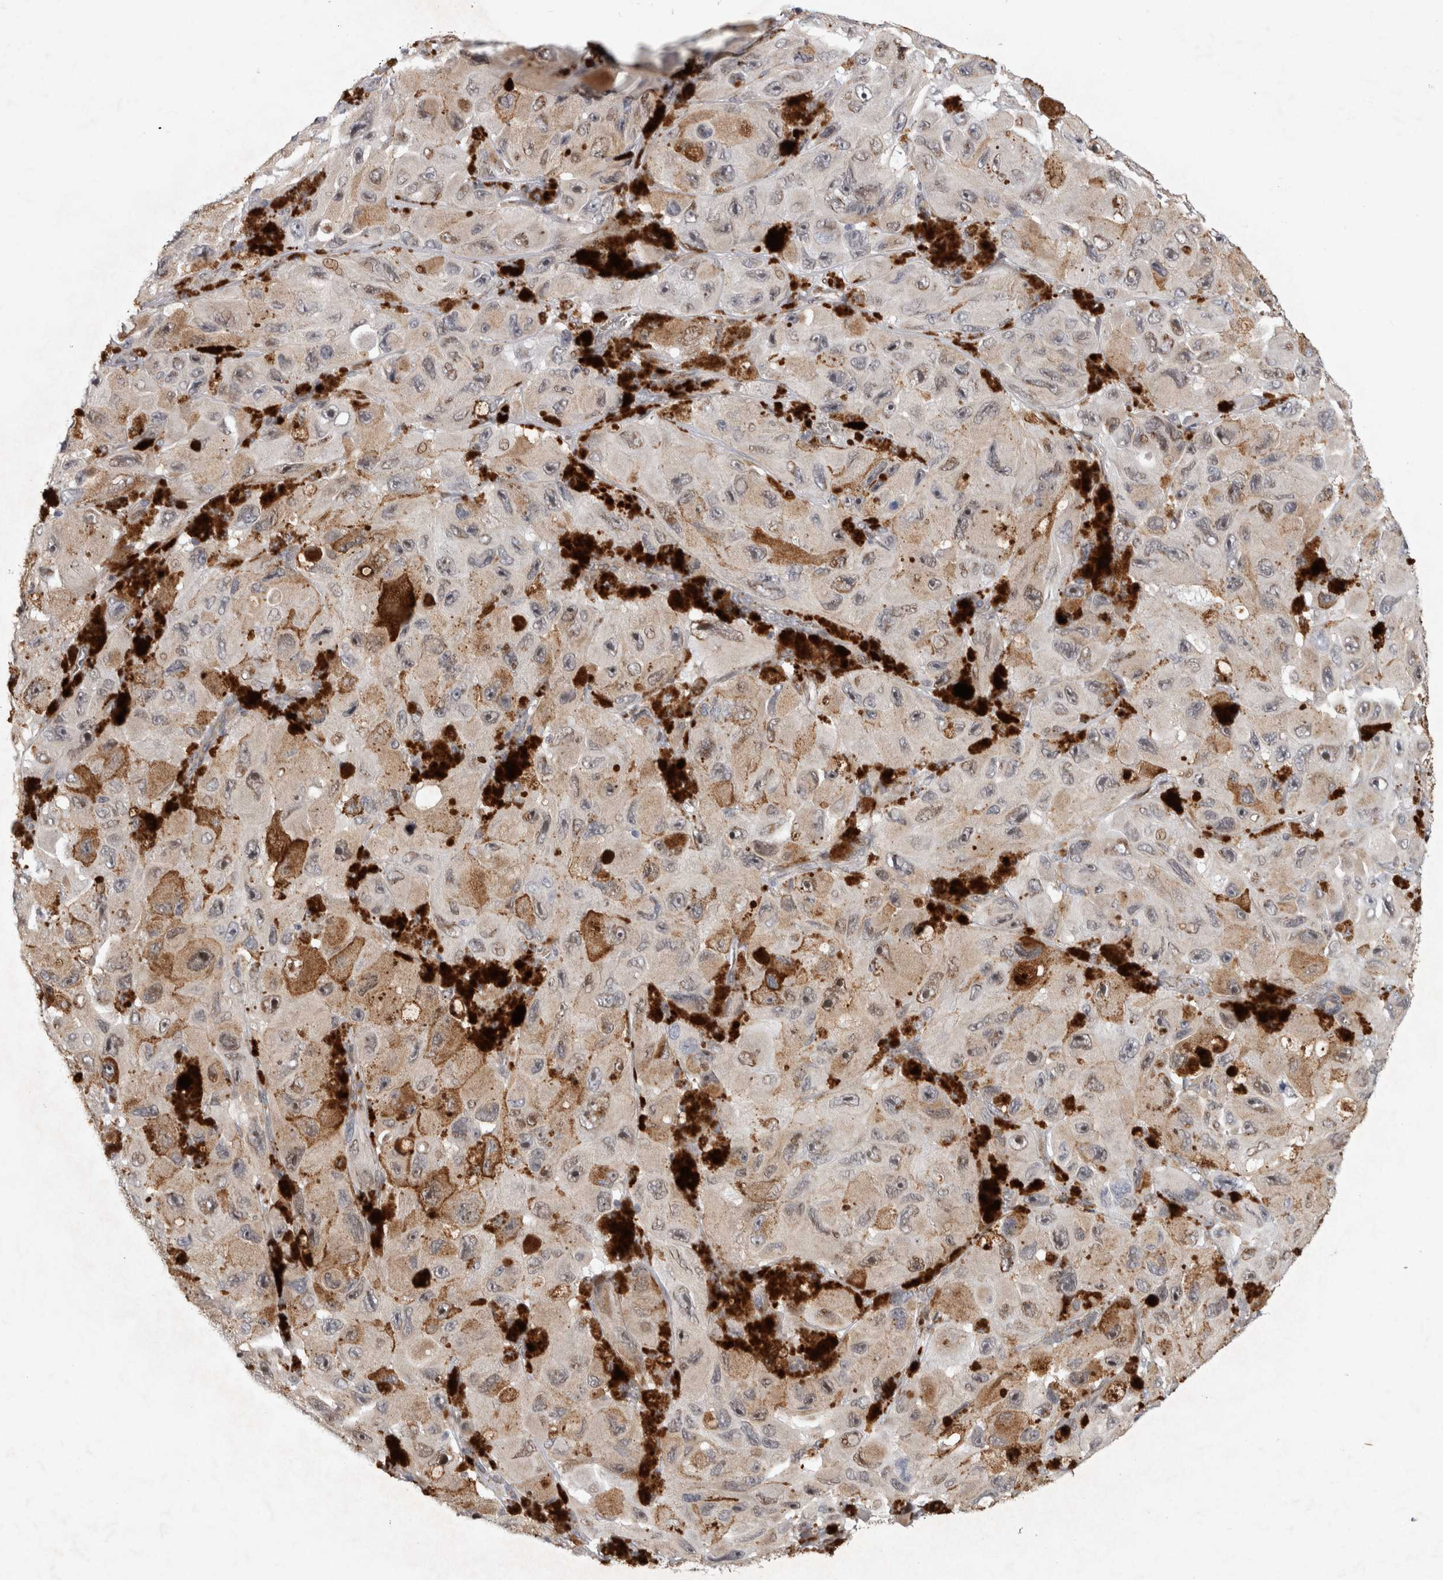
{"staining": {"intensity": "negative", "quantity": "none", "location": "none"}, "tissue": "melanoma", "cell_type": "Tumor cells", "image_type": "cancer", "snomed": [{"axis": "morphology", "description": "Malignant melanoma, NOS"}, {"axis": "topography", "description": "Skin"}], "caption": "A micrograph of malignant melanoma stained for a protein shows no brown staining in tumor cells.", "gene": "RBM48", "patient": {"sex": "female", "age": 73}}